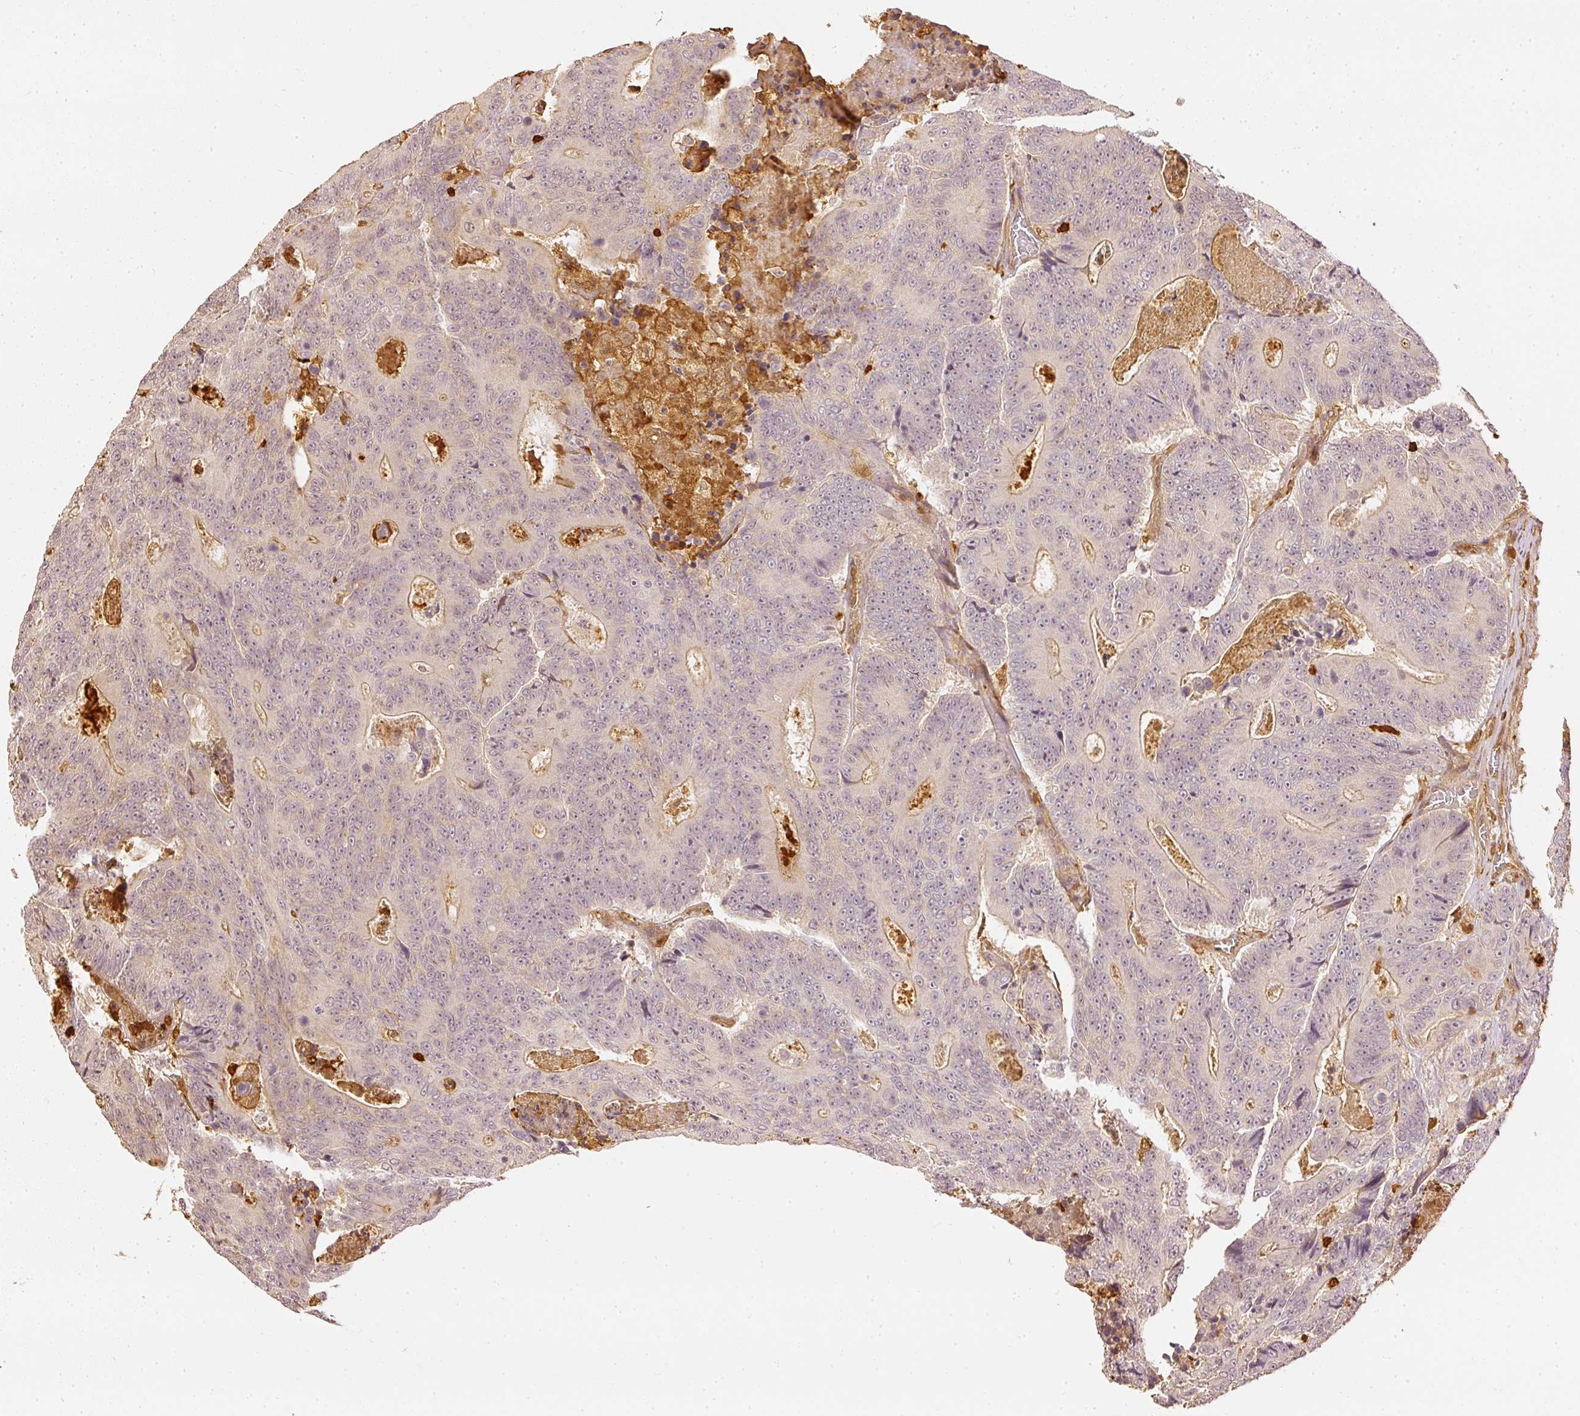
{"staining": {"intensity": "negative", "quantity": "none", "location": "none"}, "tissue": "colorectal cancer", "cell_type": "Tumor cells", "image_type": "cancer", "snomed": [{"axis": "morphology", "description": "Adenocarcinoma, NOS"}, {"axis": "topography", "description": "Colon"}], "caption": "This is an immunohistochemistry histopathology image of colorectal cancer. There is no staining in tumor cells.", "gene": "PFN1", "patient": {"sex": "male", "age": 83}}